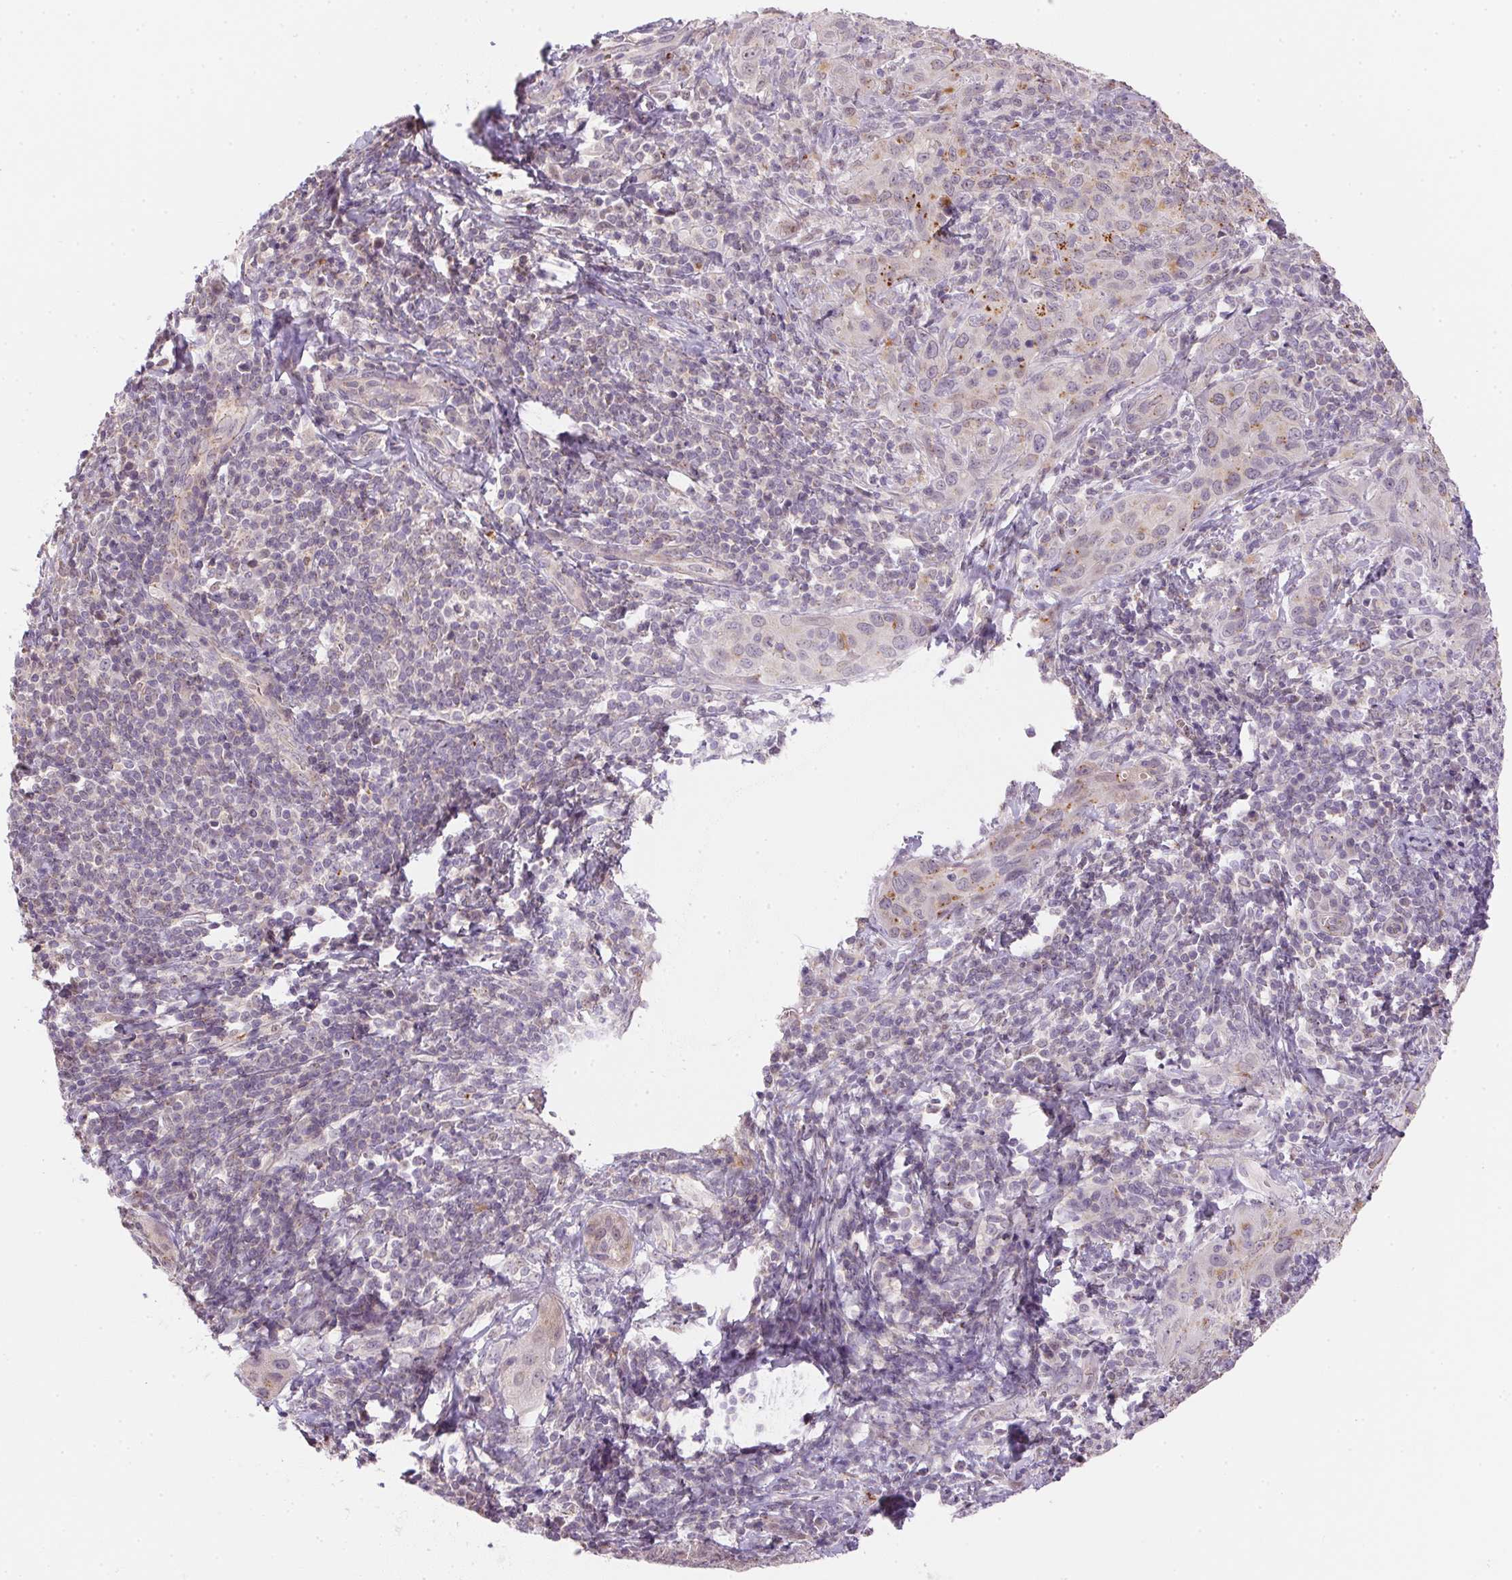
{"staining": {"intensity": "moderate", "quantity": "<25%", "location": "cytoplasmic/membranous"}, "tissue": "cervical cancer", "cell_type": "Tumor cells", "image_type": "cancer", "snomed": [{"axis": "morphology", "description": "Normal tissue, NOS"}, {"axis": "morphology", "description": "Squamous cell carcinoma, NOS"}, {"axis": "topography", "description": "Cervix"}], "caption": "Immunohistochemical staining of human cervical cancer exhibits low levels of moderate cytoplasmic/membranous positivity in about <25% of tumor cells.", "gene": "METTL13", "patient": {"sex": "female", "age": 51}}